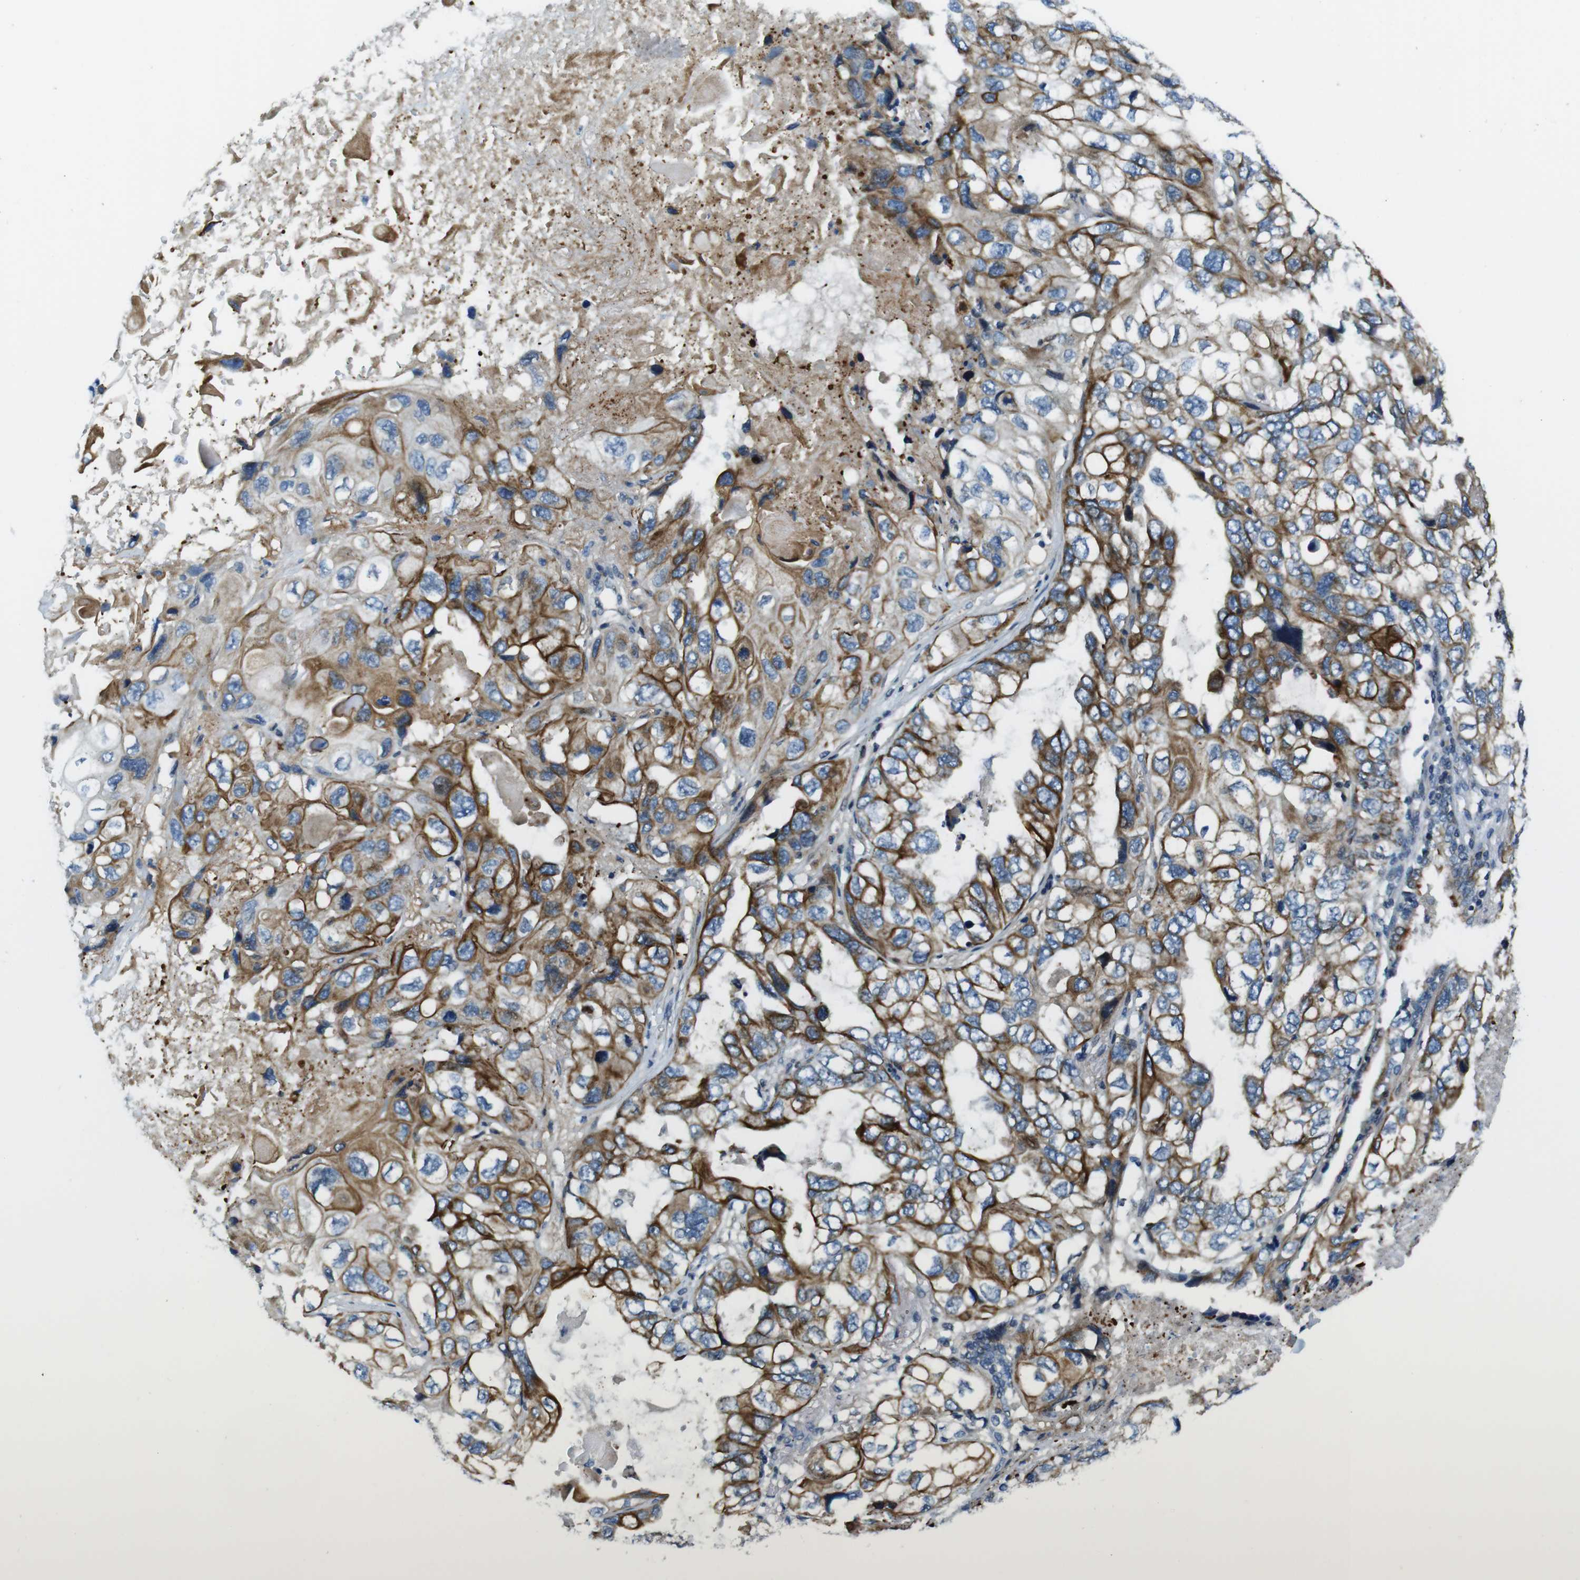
{"staining": {"intensity": "moderate", "quantity": ">75%", "location": "cytoplasmic/membranous"}, "tissue": "lung cancer", "cell_type": "Tumor cells", "image_type": "cancer", "snomed": [{"axis": "morphology", "description": "Squamous cell carcinoma, NOS"}, {"axis": "topography", "description": "Lung"}], "caption": "Tumor cells demonstrate moderate cytoplasmic/membranous staining in about >75% of cells in lung cancer (squamous cell carcinoma).", "gene": "ZDHHC3", "patient": {"sex": "female", "age": 73}}